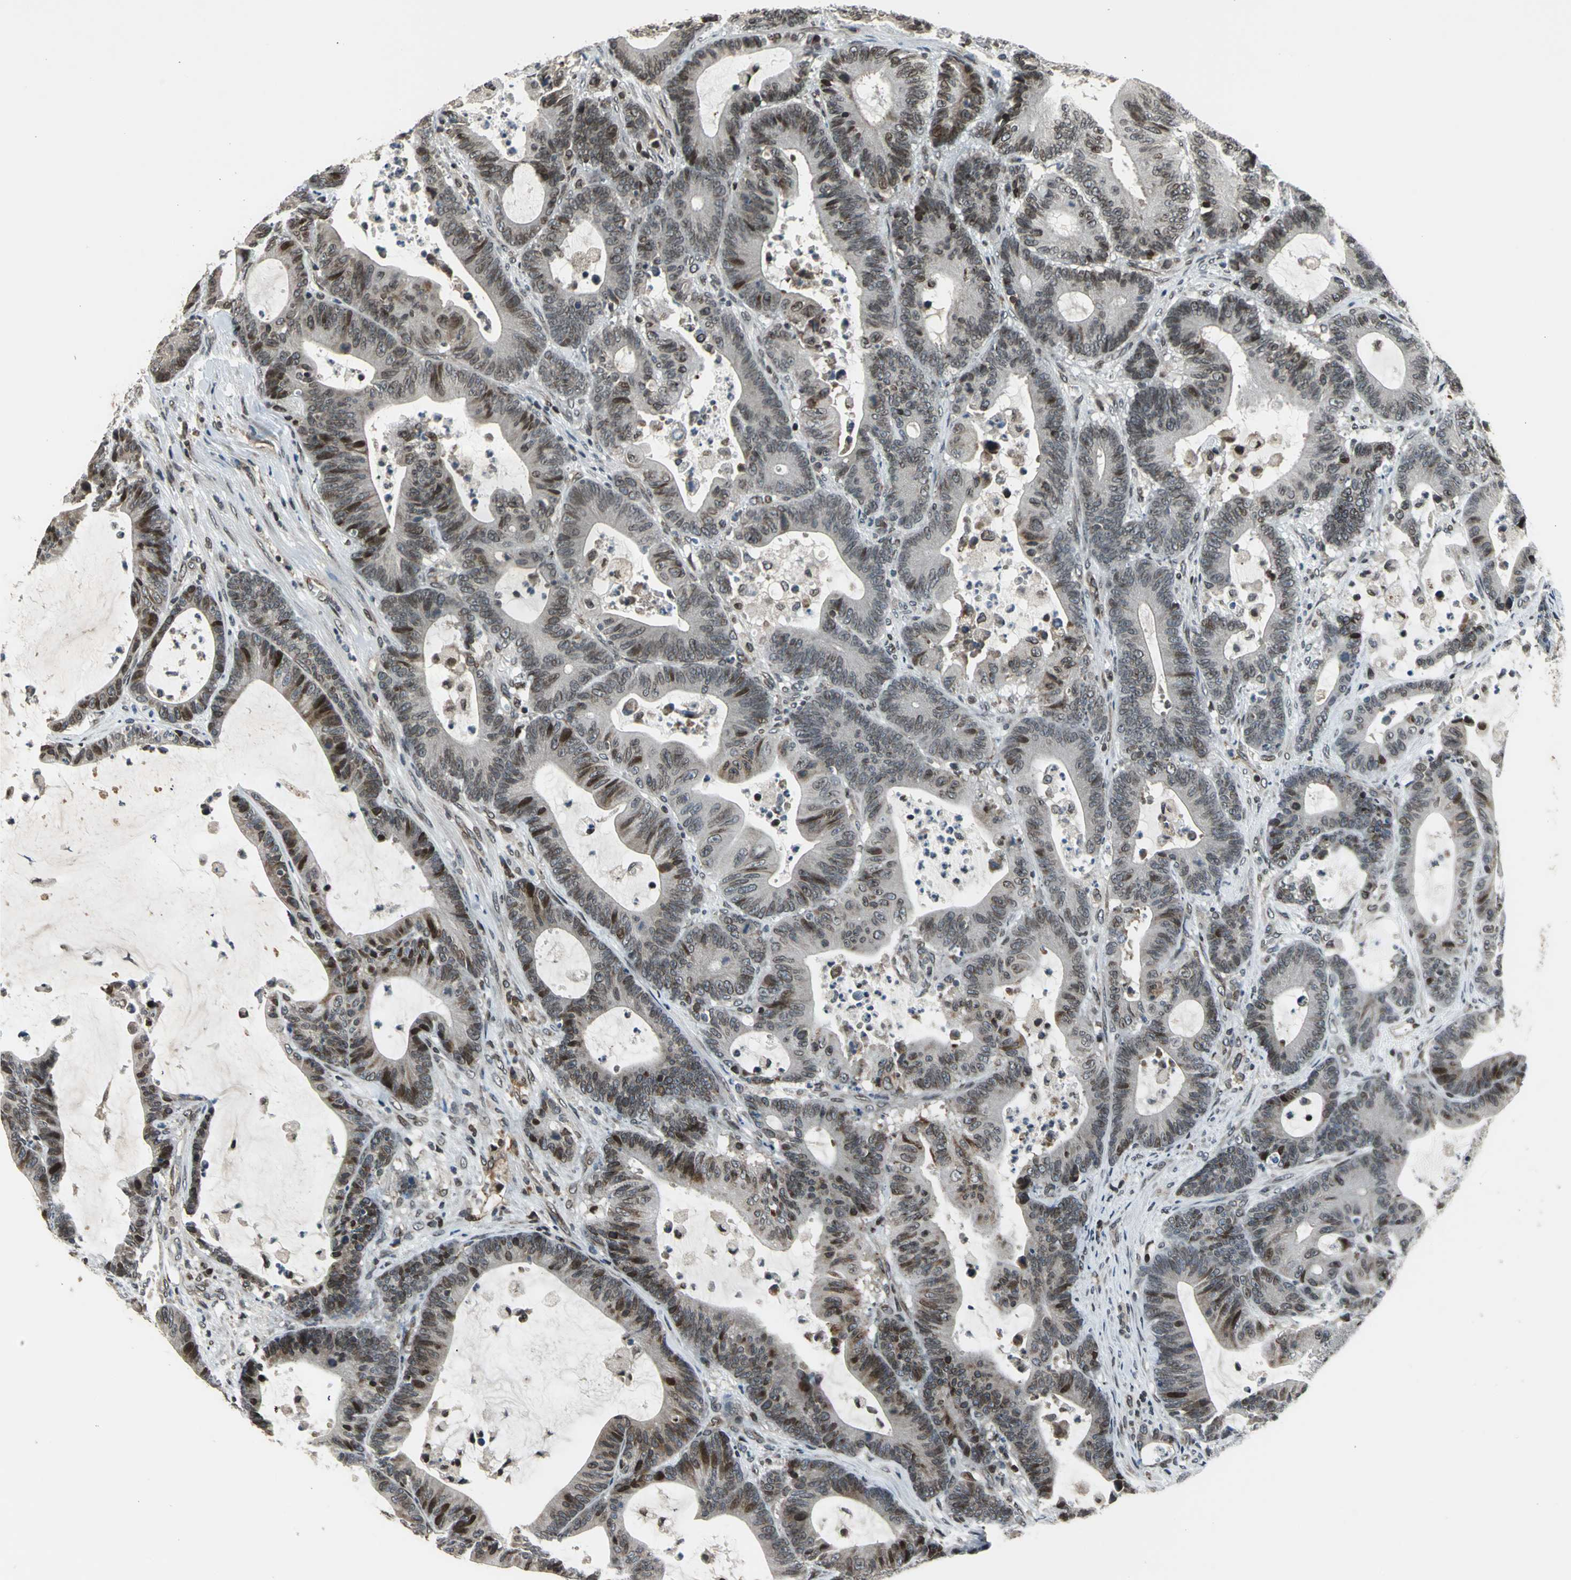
{"staining": {"intensity": "moderate", "quantity": "25%-75%", "location": "nuclear"}, "tissue": "colorectal cancer", "cell_type": "Tumor cells", "image_type": "cancer", "snomed": [{"axis": "morphology", "description": "Adenocarcinoma, NOS"}, {"axis": "topography", "description": "Colon"}], "caption": "Immunohistochemistry of colorectal cancer demonstrates medium levels of moderate nuclear staining in approximately 25%-75% of tumor cells. (DAB (3,3'-diaminobenzidine) IHC with brightfield microscopy, high magnification).", "gene": "BRIP1", "patient": {"sex": "female", "age": 84}}